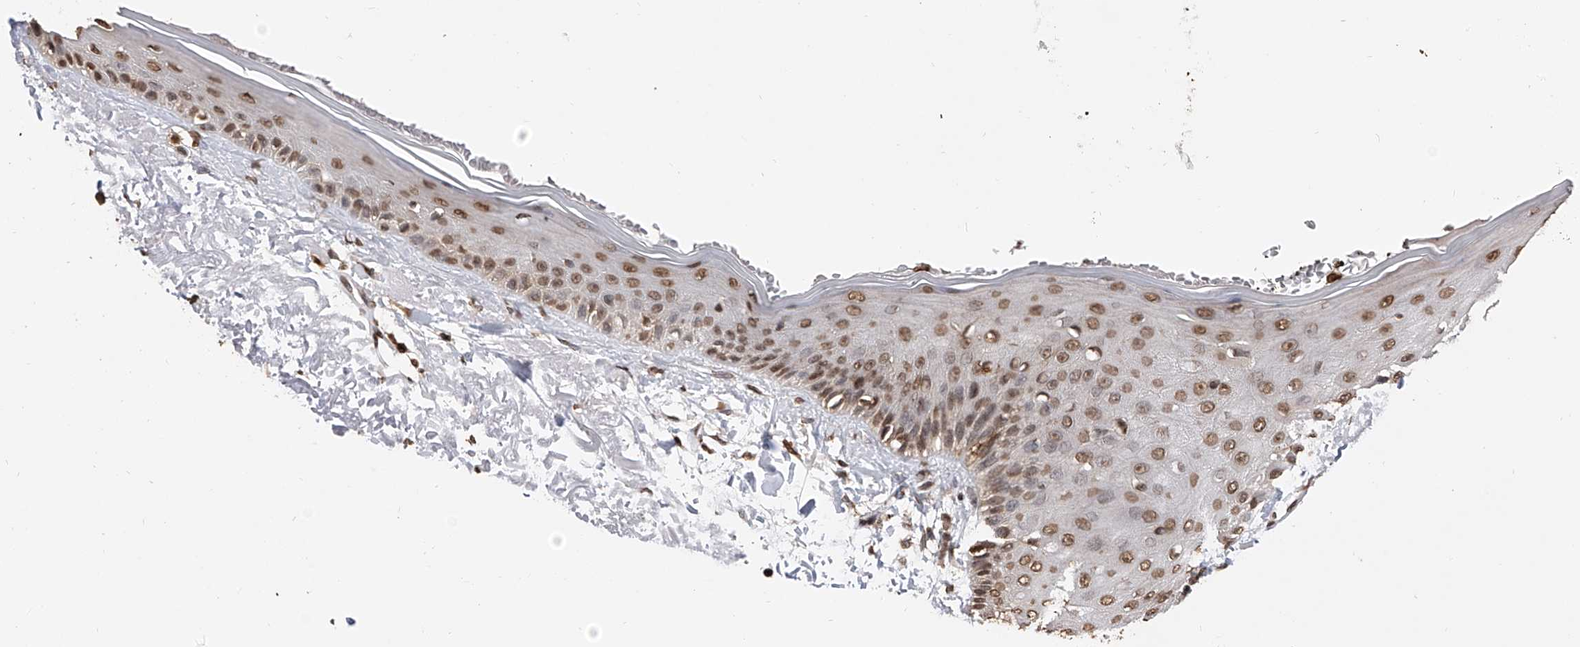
{"staining": {"intensity": "moderate", "quantity": ">75%", "location": "cytoplasmic/membranous,nuclear"}, "tissue": "skin", "cell_type": "Fibroblasts", "image_type": "normal", "snomed": [{"axis": "morphology", "description": "Normal tissue, NOS"}, {"axis": "topography", "description": "Skin"}, {"axis": "topography", "description": "Skeletal muscle"}], "caption": "Immunohistochemistry image of normal human skin stained for a protein (brown), which demonstrates medium levels of moderate cytoplasmic/membranous,nuclear expression in about >75% of fibroblasts.", "gene": "CFAP410", "patient": {"sex": "male", "age": 83}}